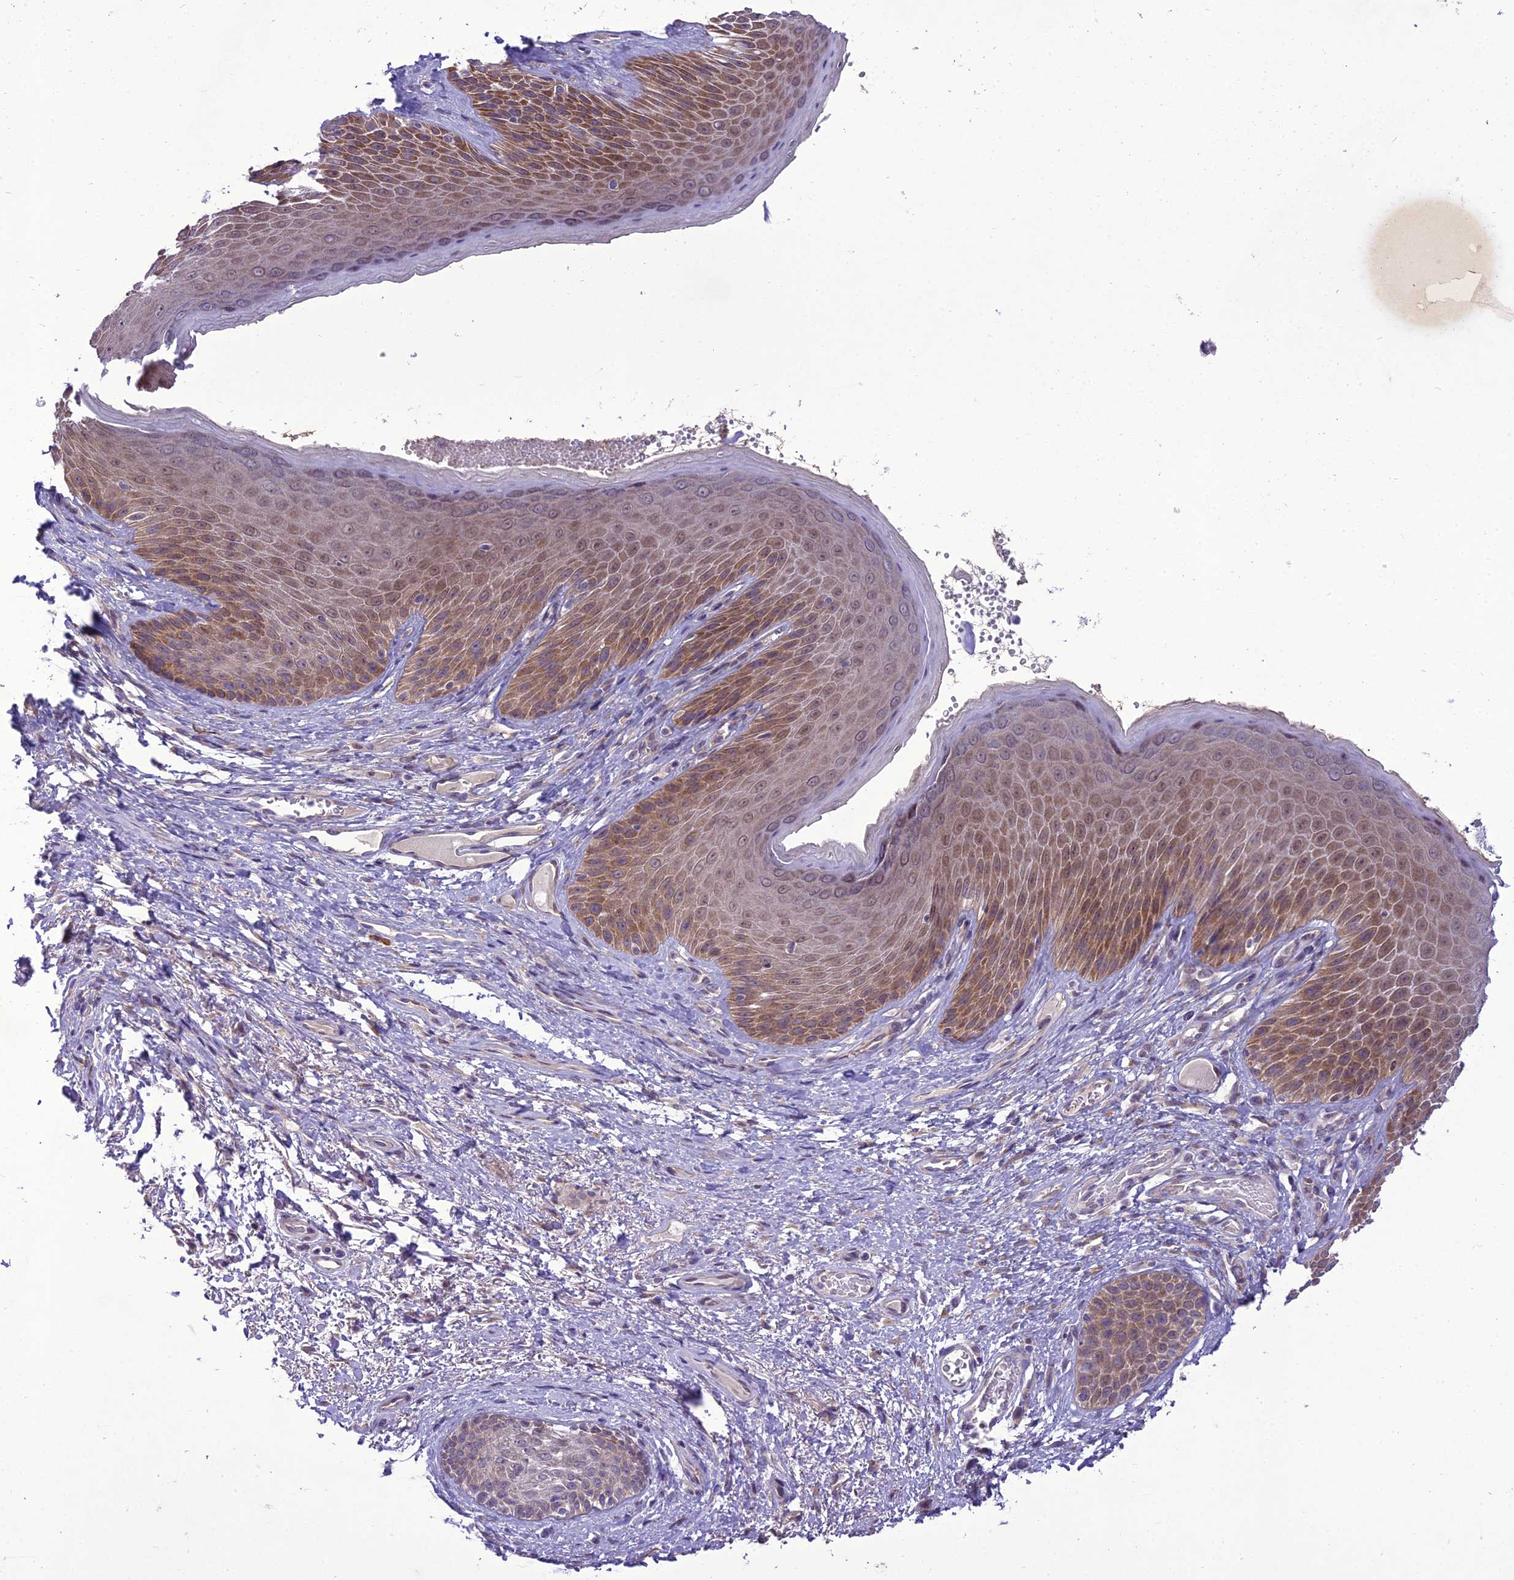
{"staining": {"intensity": "moderate", "quantity": ">75%", "location": "cytoplasmic/membranous,nuclear"}, "tissue": "skin", "cell_type": "Epidermal cells", "image_type": "normal", "snomed": [{"axis": "morphology", "description": "Normal tissue, NOS"}, {"axis": "topography", "description": "Anal"}], "caption": "Immunohistochemistry (DAB (3,3'-diaminobenzidine)) staining of benign skin reveals moderate cytoplasmic/membranous,nuclear protein expression in about >75% of epidermal cells.", "gene": "NEURL2", "patient": {"sex": "male", "age": 74}}